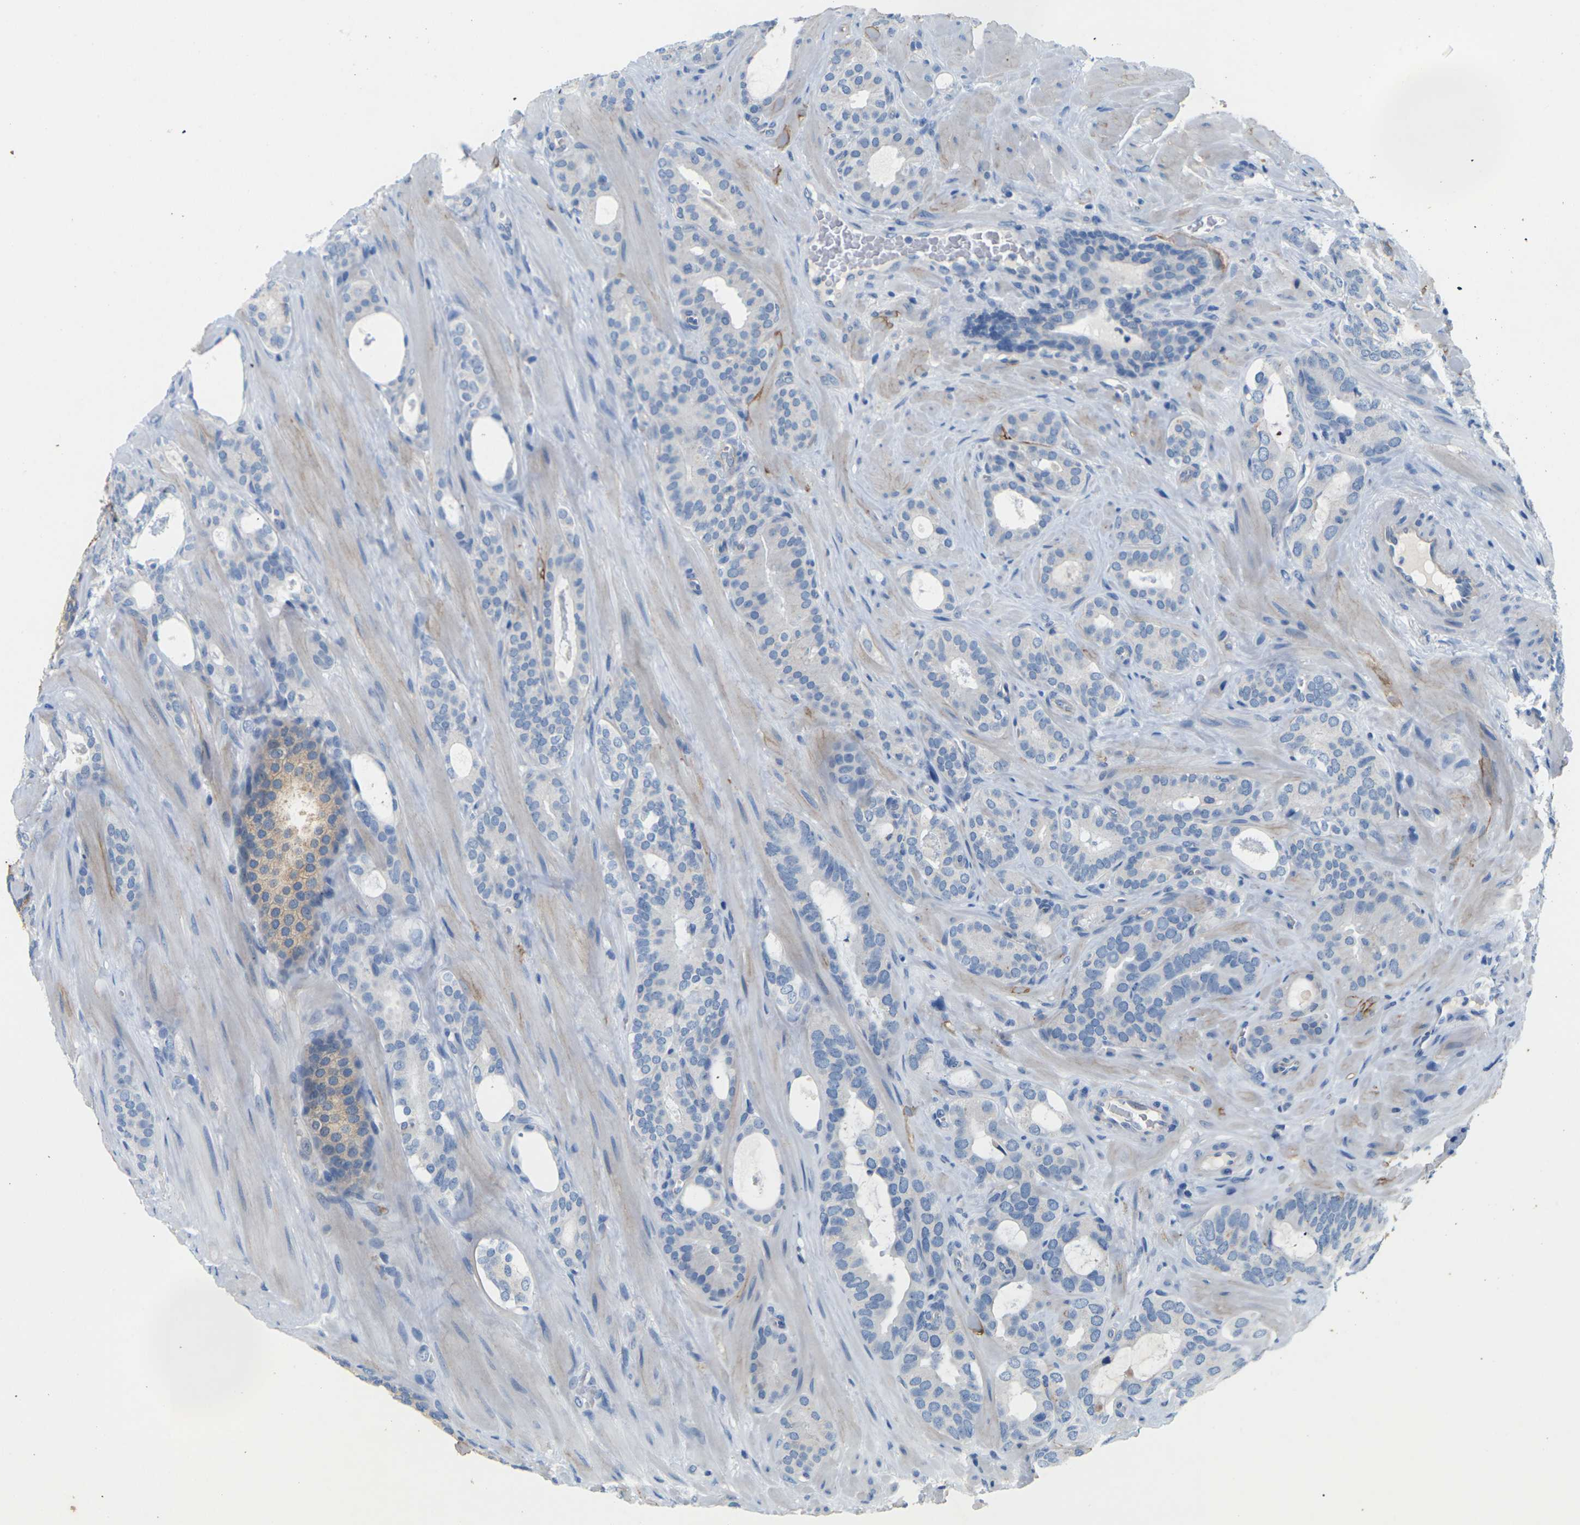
{"staining": {"intensity": "negative", "quantity": "none", "location": "none"}, "tissue": "prostate cancer", "cell_type": "Tumor cells", "image_type": "cancer", "snomed": [{"axis": "morphology", "description": "Adenocarcinoma, Low grade"}, {"axis": "topography", "description": "Prostate"}], "caption": "This is an immunohistochemistry histopathology image of human prostate low-grade adenocarcinoma. There is no expression in tumor cells.", "gene": "ITGA5", "patient": {"sex": "male", "age": 63}}